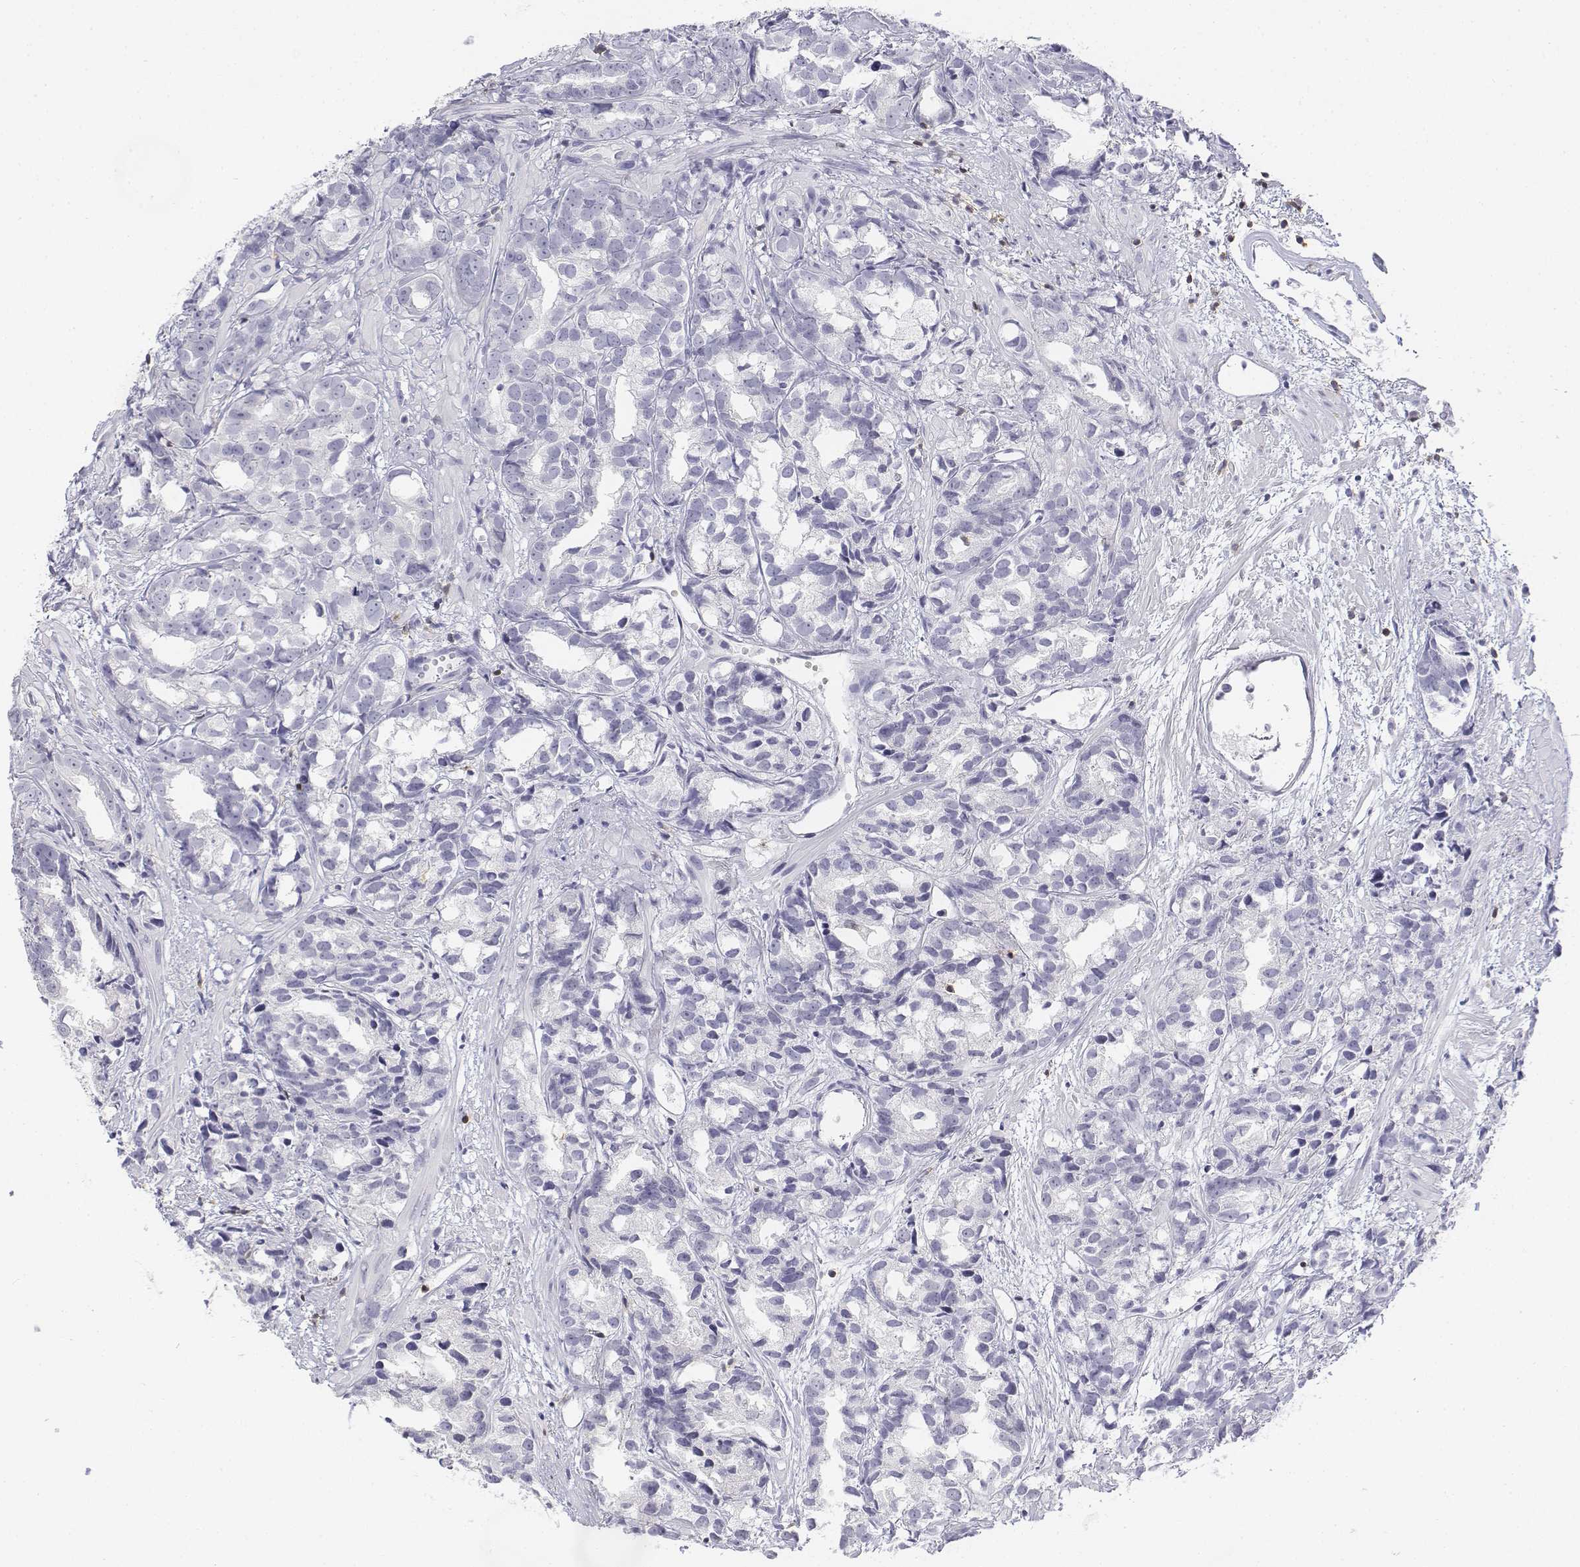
{"staining": {"intensity": "negative", "quantity": "none", "location": "none"}, "tissue": "prostate cancer", "cell_type": "Tumor cells", "image_type": "cancer", "snomed": [{"axis": "morphology", "description": "Adenocarcinoma, High grade"}, {"axis": "topography", "description": "Prostate"}], "caption": "Tumor cells are negative for brown protein staining in adenocarcinoma (high-grade) (prostate).", "gene": "CD3E", "patient": {"sex": "male", "age": 79}}